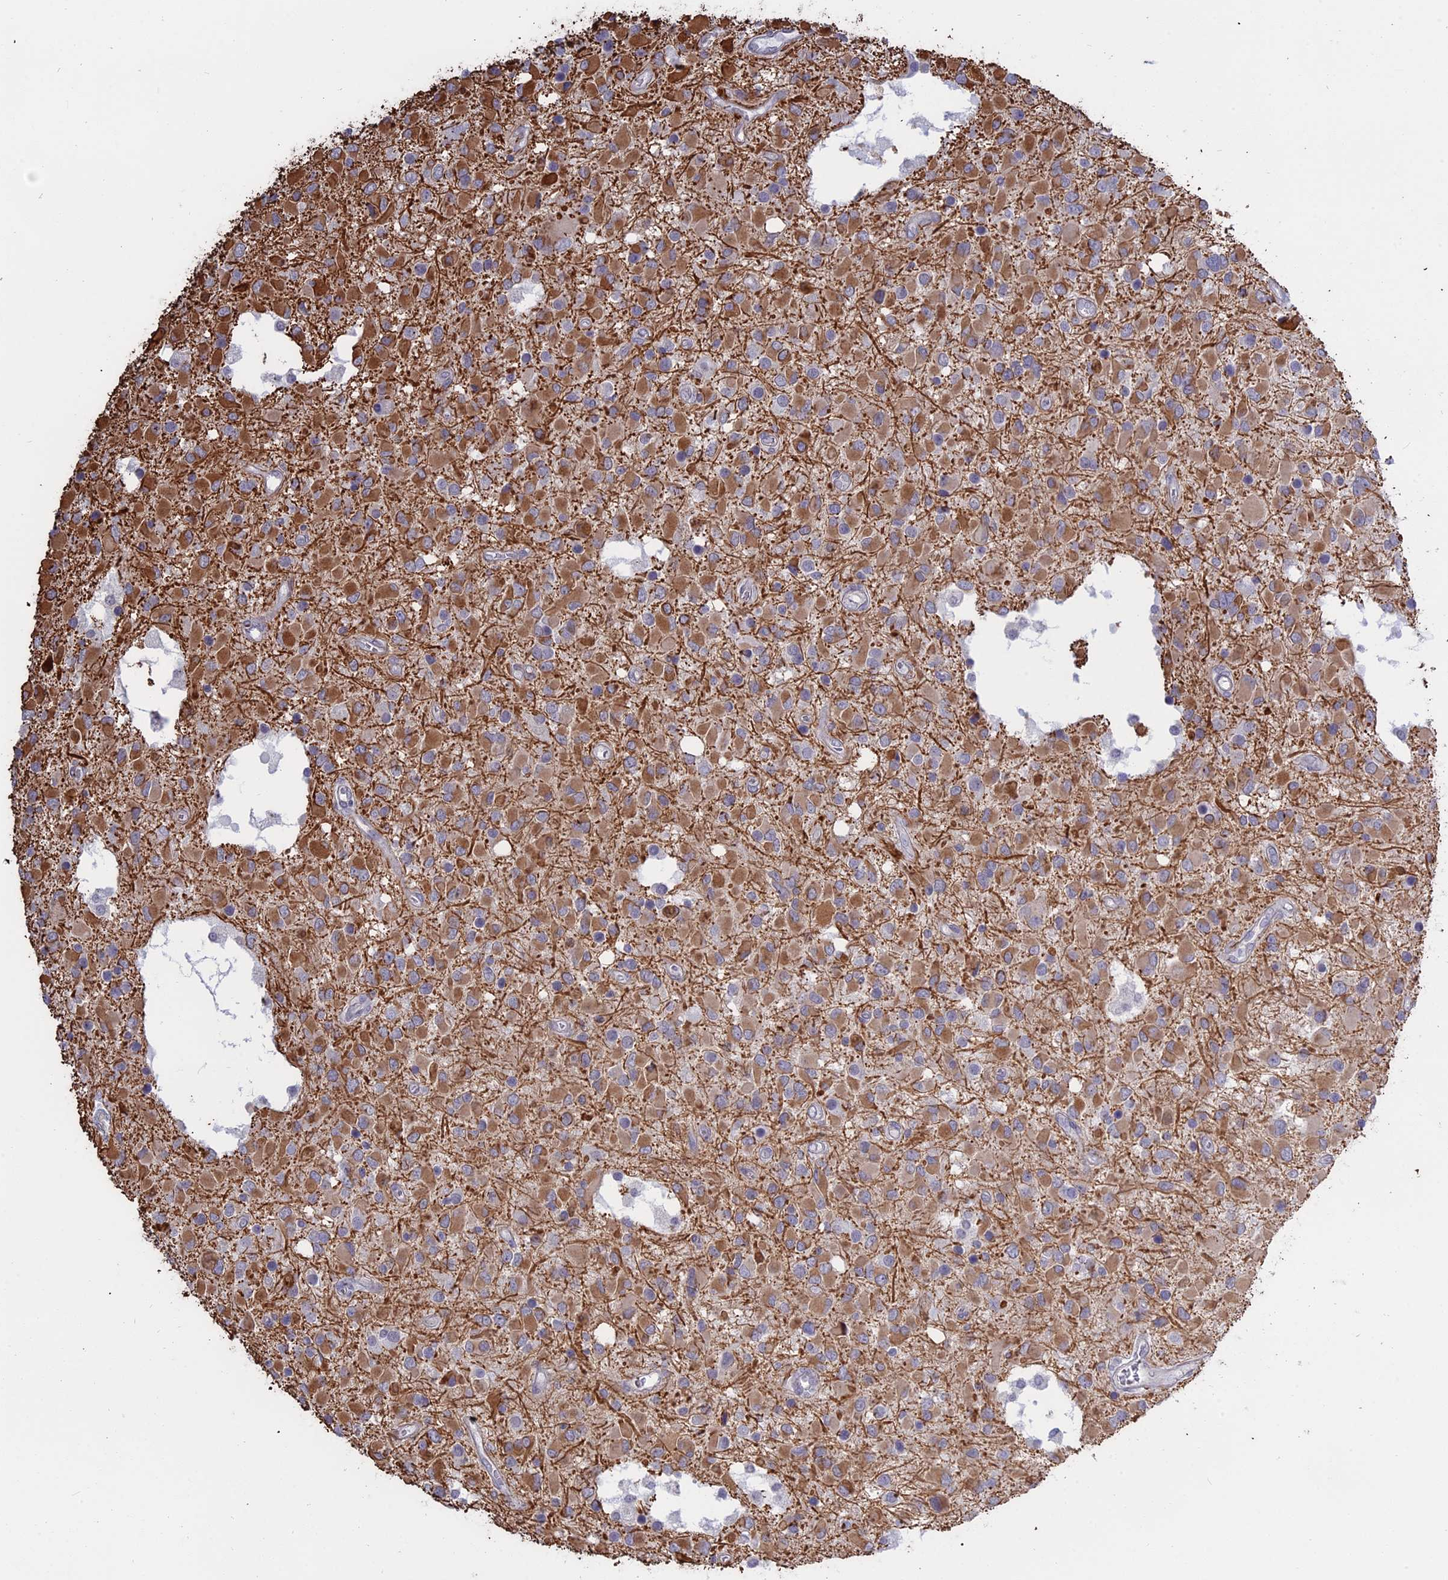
{"staining": {"intensity": "moderate", "quantity": ">75%", "location": "cytoplasmic/membranous"}, "tissue": "glioma", "cell_type": "Tumor cells", "image_type": "cancer", "snomed": [{"axis": "morphology", "description": "Glioma, malignant, High grade"}, {"axis": "topography", "description": "Brain"}], "caption": "Tumor cells exhibit moderate cytoplasmic/membranous positivity in about >75% of cells in malignant high-grade glioma.", "gene": "MYO5B", "patient": {"sex": "male", "age": 53}}